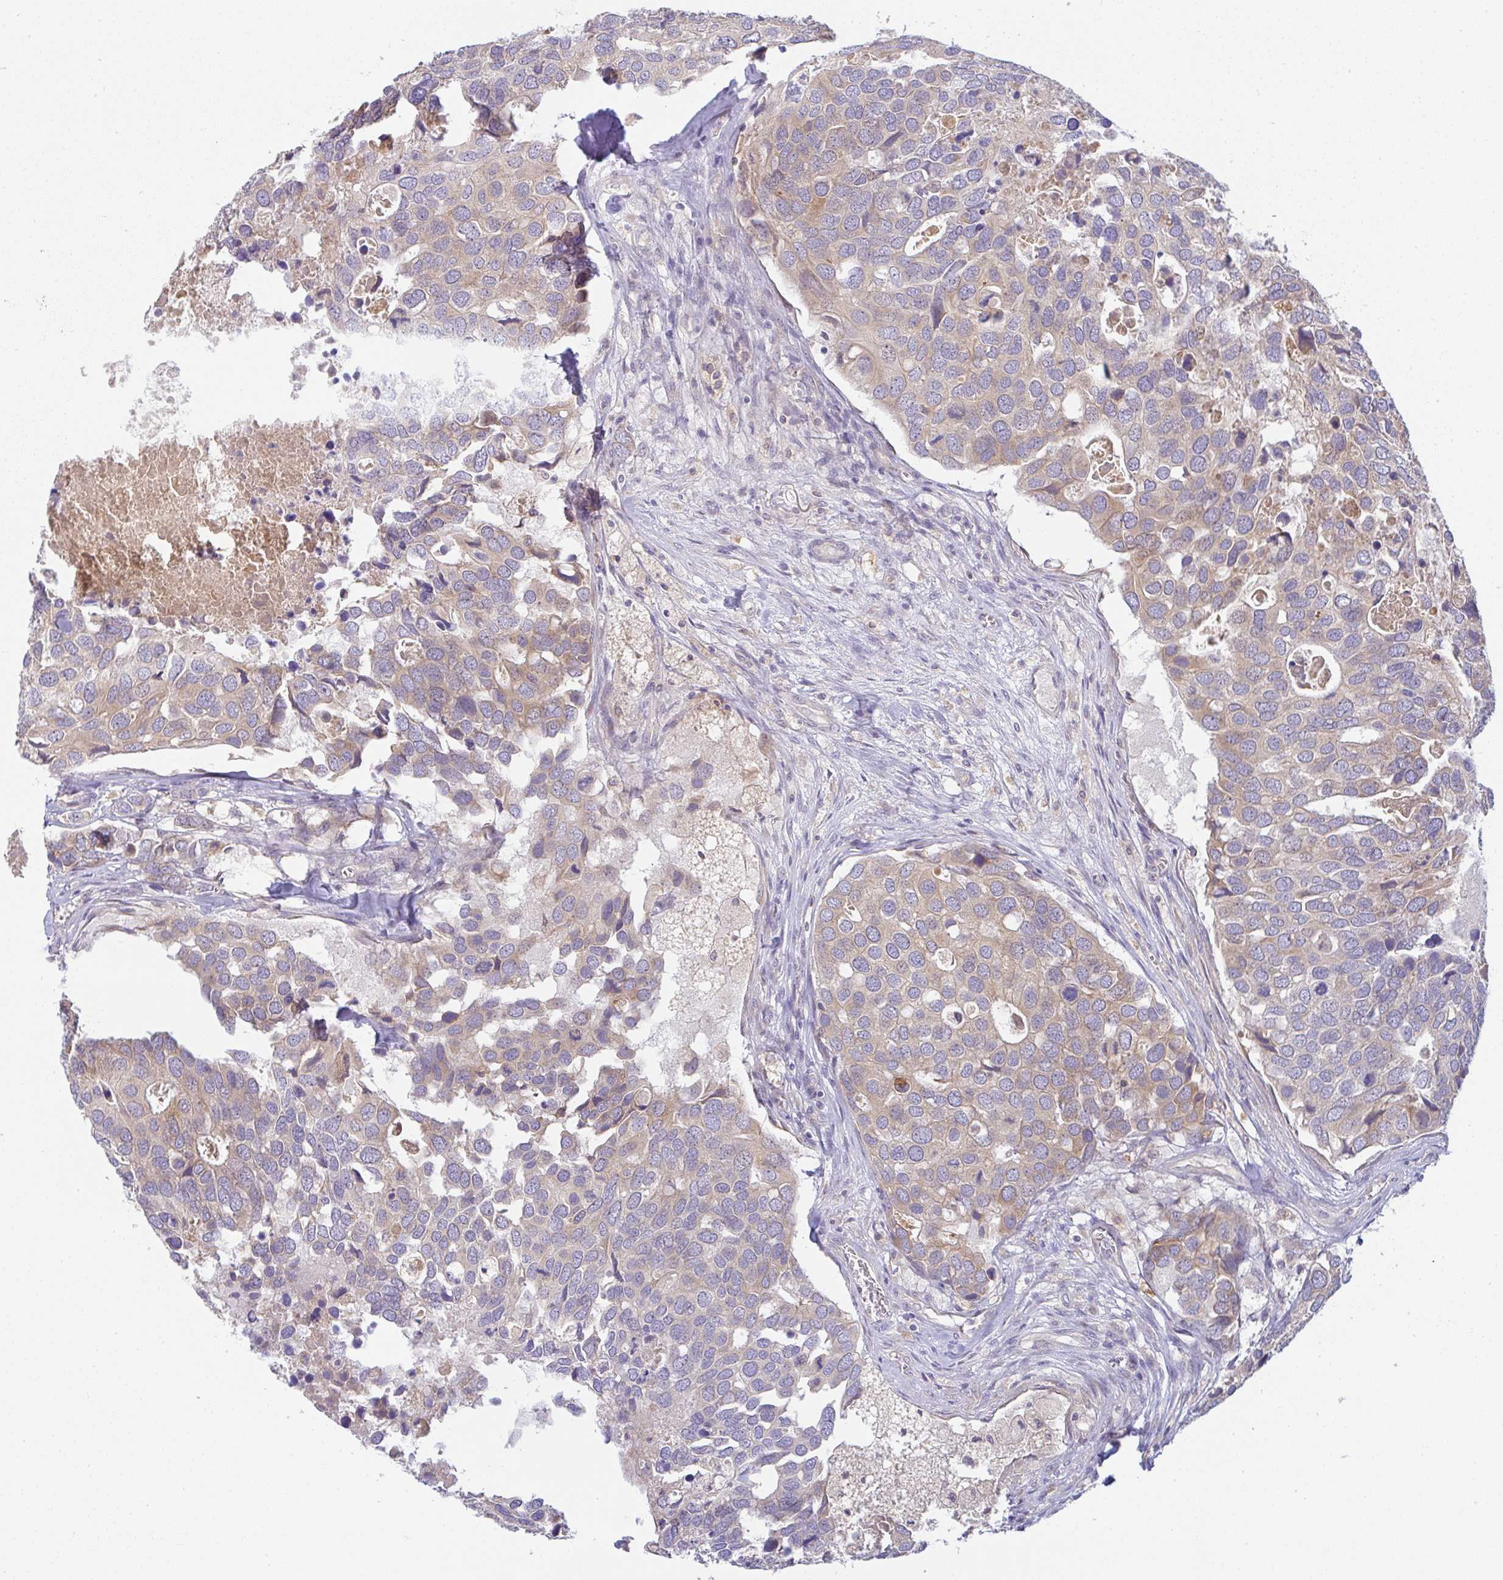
{"staining": {"intensity": "weak", "quantity": ">75%", "location": "cytoplasmic/membranous"}, "tissue": "breast cancer", "cell_type": "Tumor cells", "image_type": "cancer", "snomed": [{"axis": "morphology", "description": "Duct carcinoma"}, {"axis": "topography", "description": "Breast"}], "caption": "Tumor cells display weak cytoplasmic/membranous expression in approximately >75% of cells in breast cancer.", "gene": "DERL2", "patient": {"sex": "female", "age": 83}}